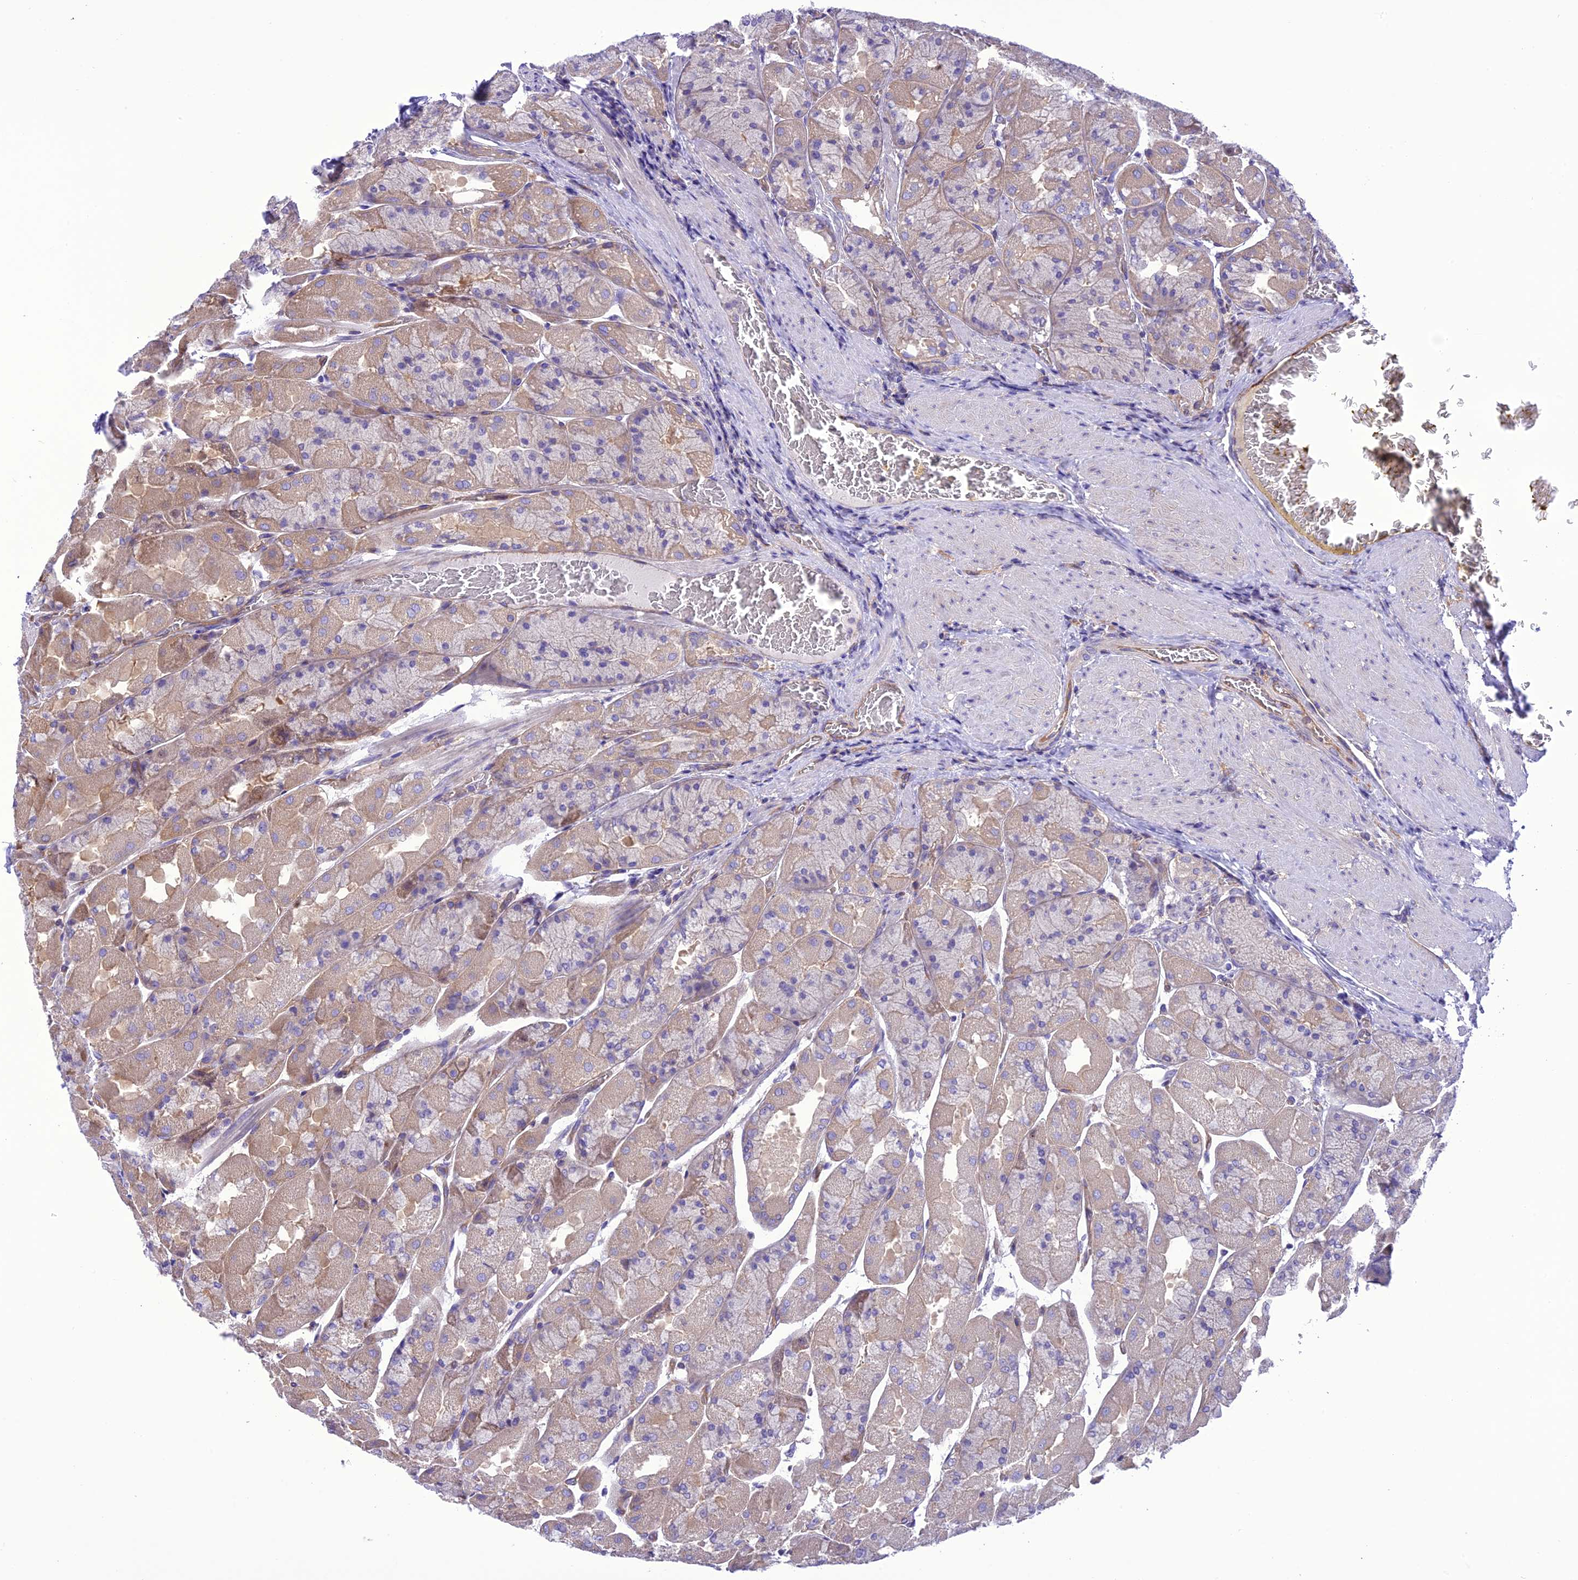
{"staining": {"intensity": "moderate", "quantity": "25%-75%", "location": "cytoplasmic/membranous"}, "tissue": "stomach", "cell_type": "Glandular cells", "image_type": "normal", "snomed": [{"axis": "morphology", "description": "Normal tissue, NOS"}, {"axis": "topography", "description": "Stomach"}], "caption": "Immunohistochemical staining of normal human stomach reveals moderate cytoplasmic/membranous protein expression in about 25%-75% of glandular cells. Using DAB (brown) and hematoxylin (blue) stains, captured at high magnification using brightfield microscopy.", "gene": "PPFIA3", "patient": {"sex": "female", "age": 61}}